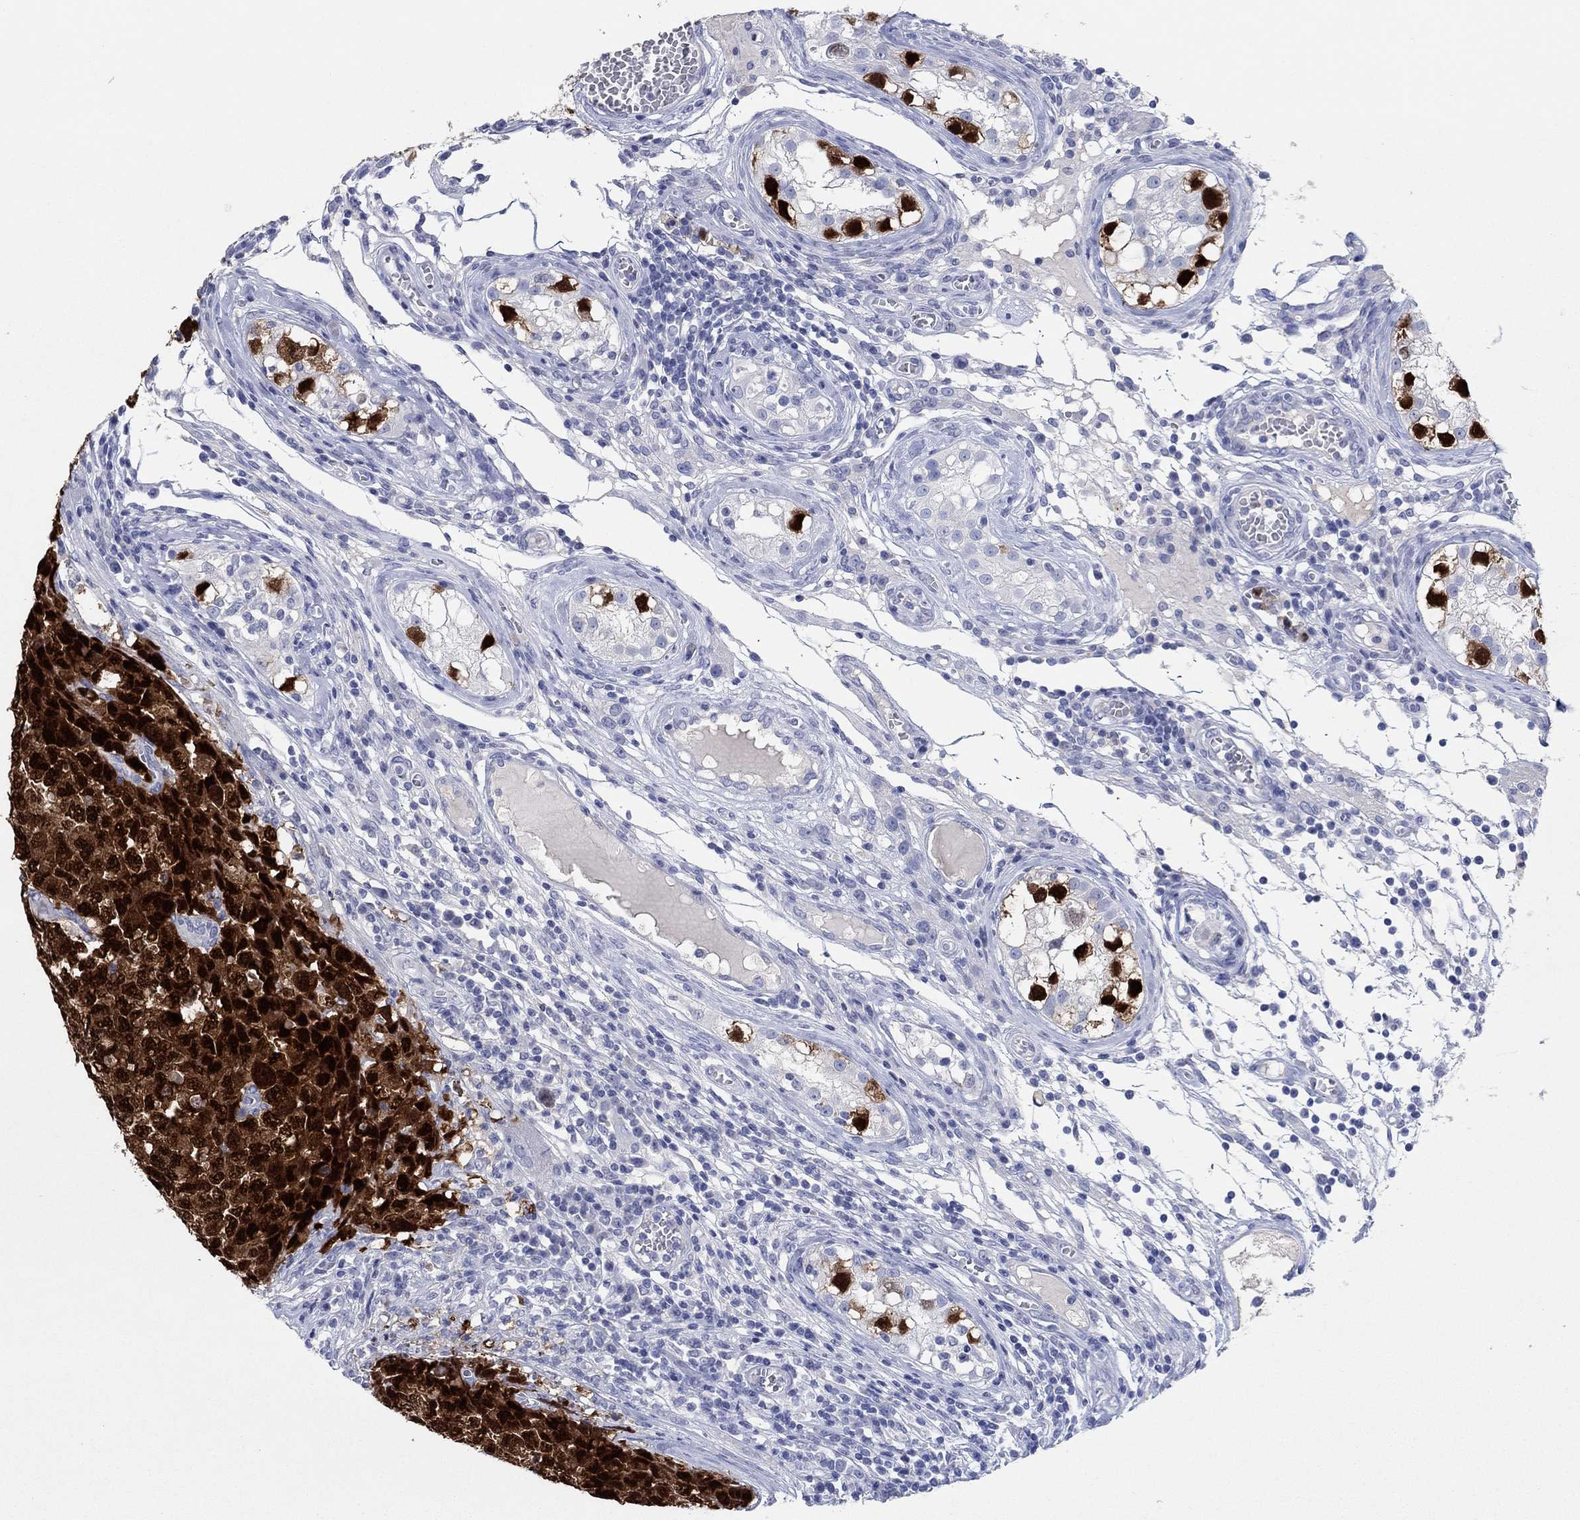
{"staining": {"intensity": "strong", "quantity": ">75%", "location": "cytoplasmic/membranous,nuclear"}, "tissue": "testis cancer", "cell_type": "Tumor cells", "image_type": "cancer", "snomed": [{"axis": "morphology", "description": "Carcinoma, Embryonal, NOS"}, {"axis": "topography", "description": "Testis"}], "caption": "The photomicrograph reveals staining of testis cancer, revealing strong cytoplasmic/membranous and nuclear protein staining (brown color) within tumor cells. (Brightfield microscopy of DAB IHC at high magnification).", "gene": "POU5F1", "patient": {"sex": "male", "age": 23}}